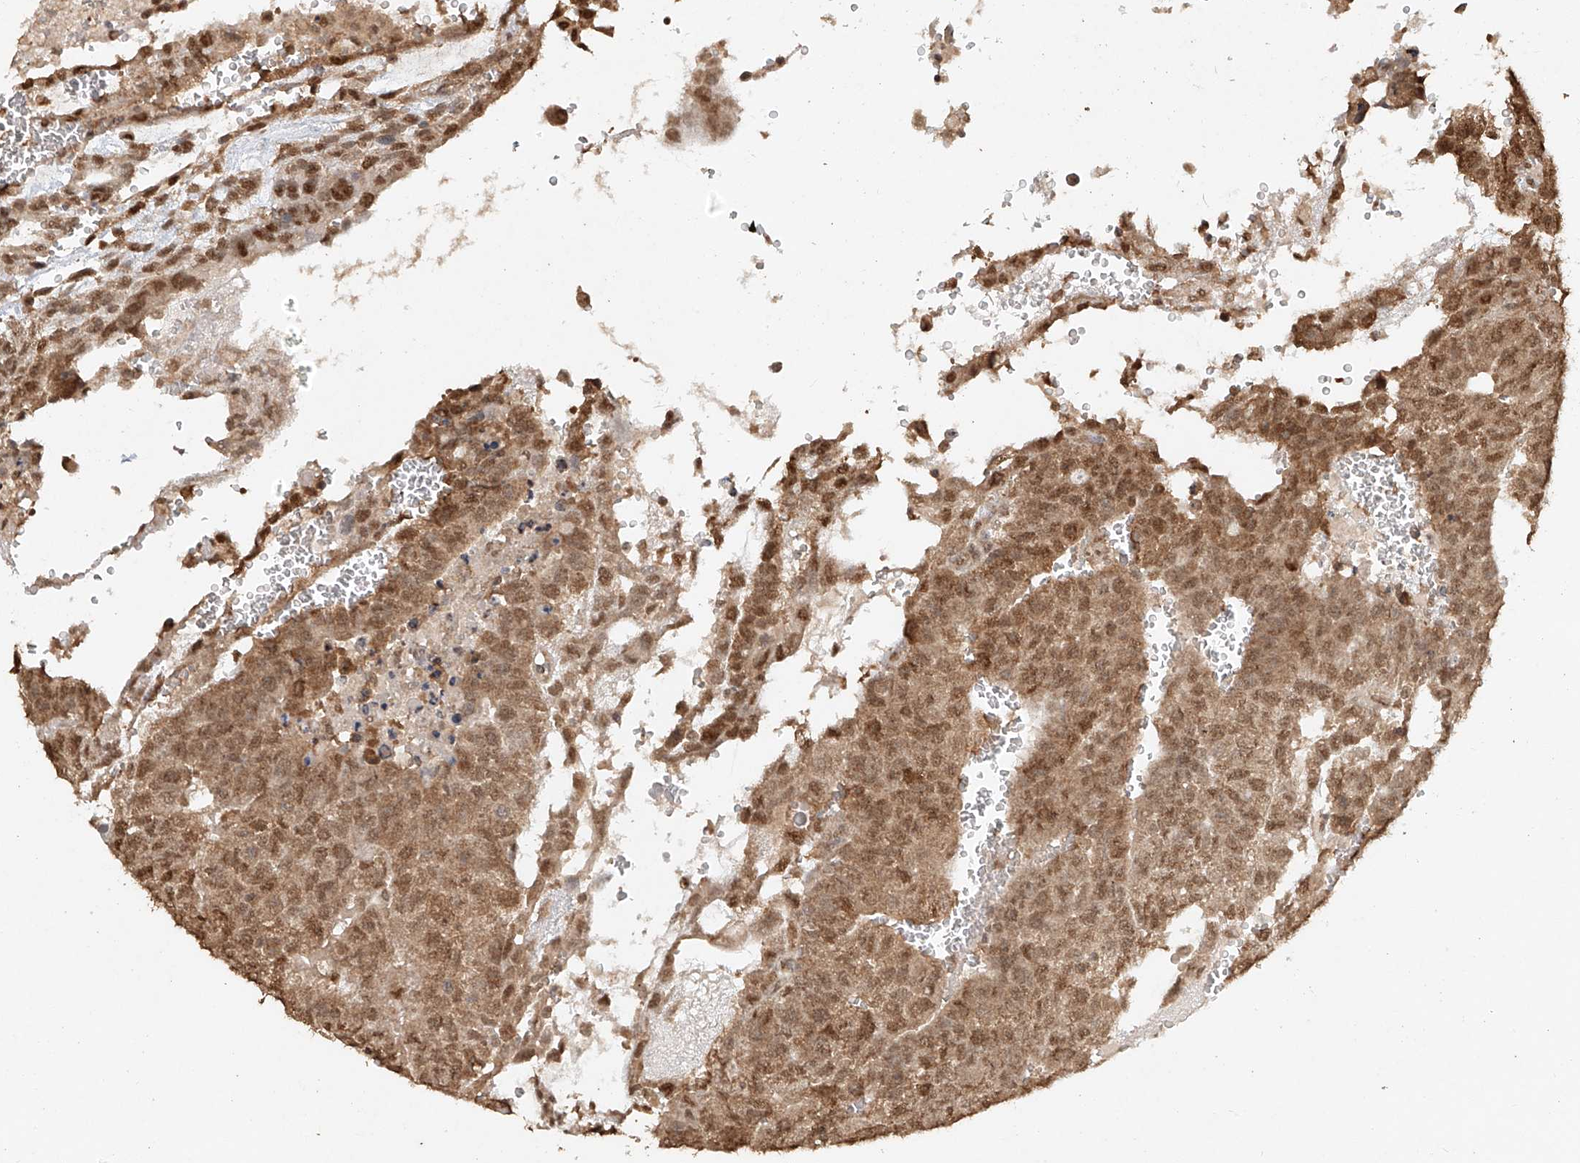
{"staining": {"intensity": "moderate", "quantity": ">75%", "location": "cytoplasmic/membranous,nuclear"}, "tissue": "testis cancer", "cell_type": "Tumor cells", "image_type": "cancer", "snomed": [{"axis": "morphology", "description": "Seminoma, NOS"}, {"axis": "morphology", "description": "Carcinoma, Embryonal, NOS"}, {"axis": "topography", "description": "Testis"}], "caption": "Immunohistochemistry (IHC) of testis cancer (embryonal carcinoma) exhibits medium levels of moderate cytoplasmic/membranous and nuclear positivity in approximately >75% of tumor cells. (DAB (3,3'-diaminobenzidine) IHC with brightfield microscopy, high magnification).", "gene": "TIGAR", "patient": {"sex": "male", "age": 52}}